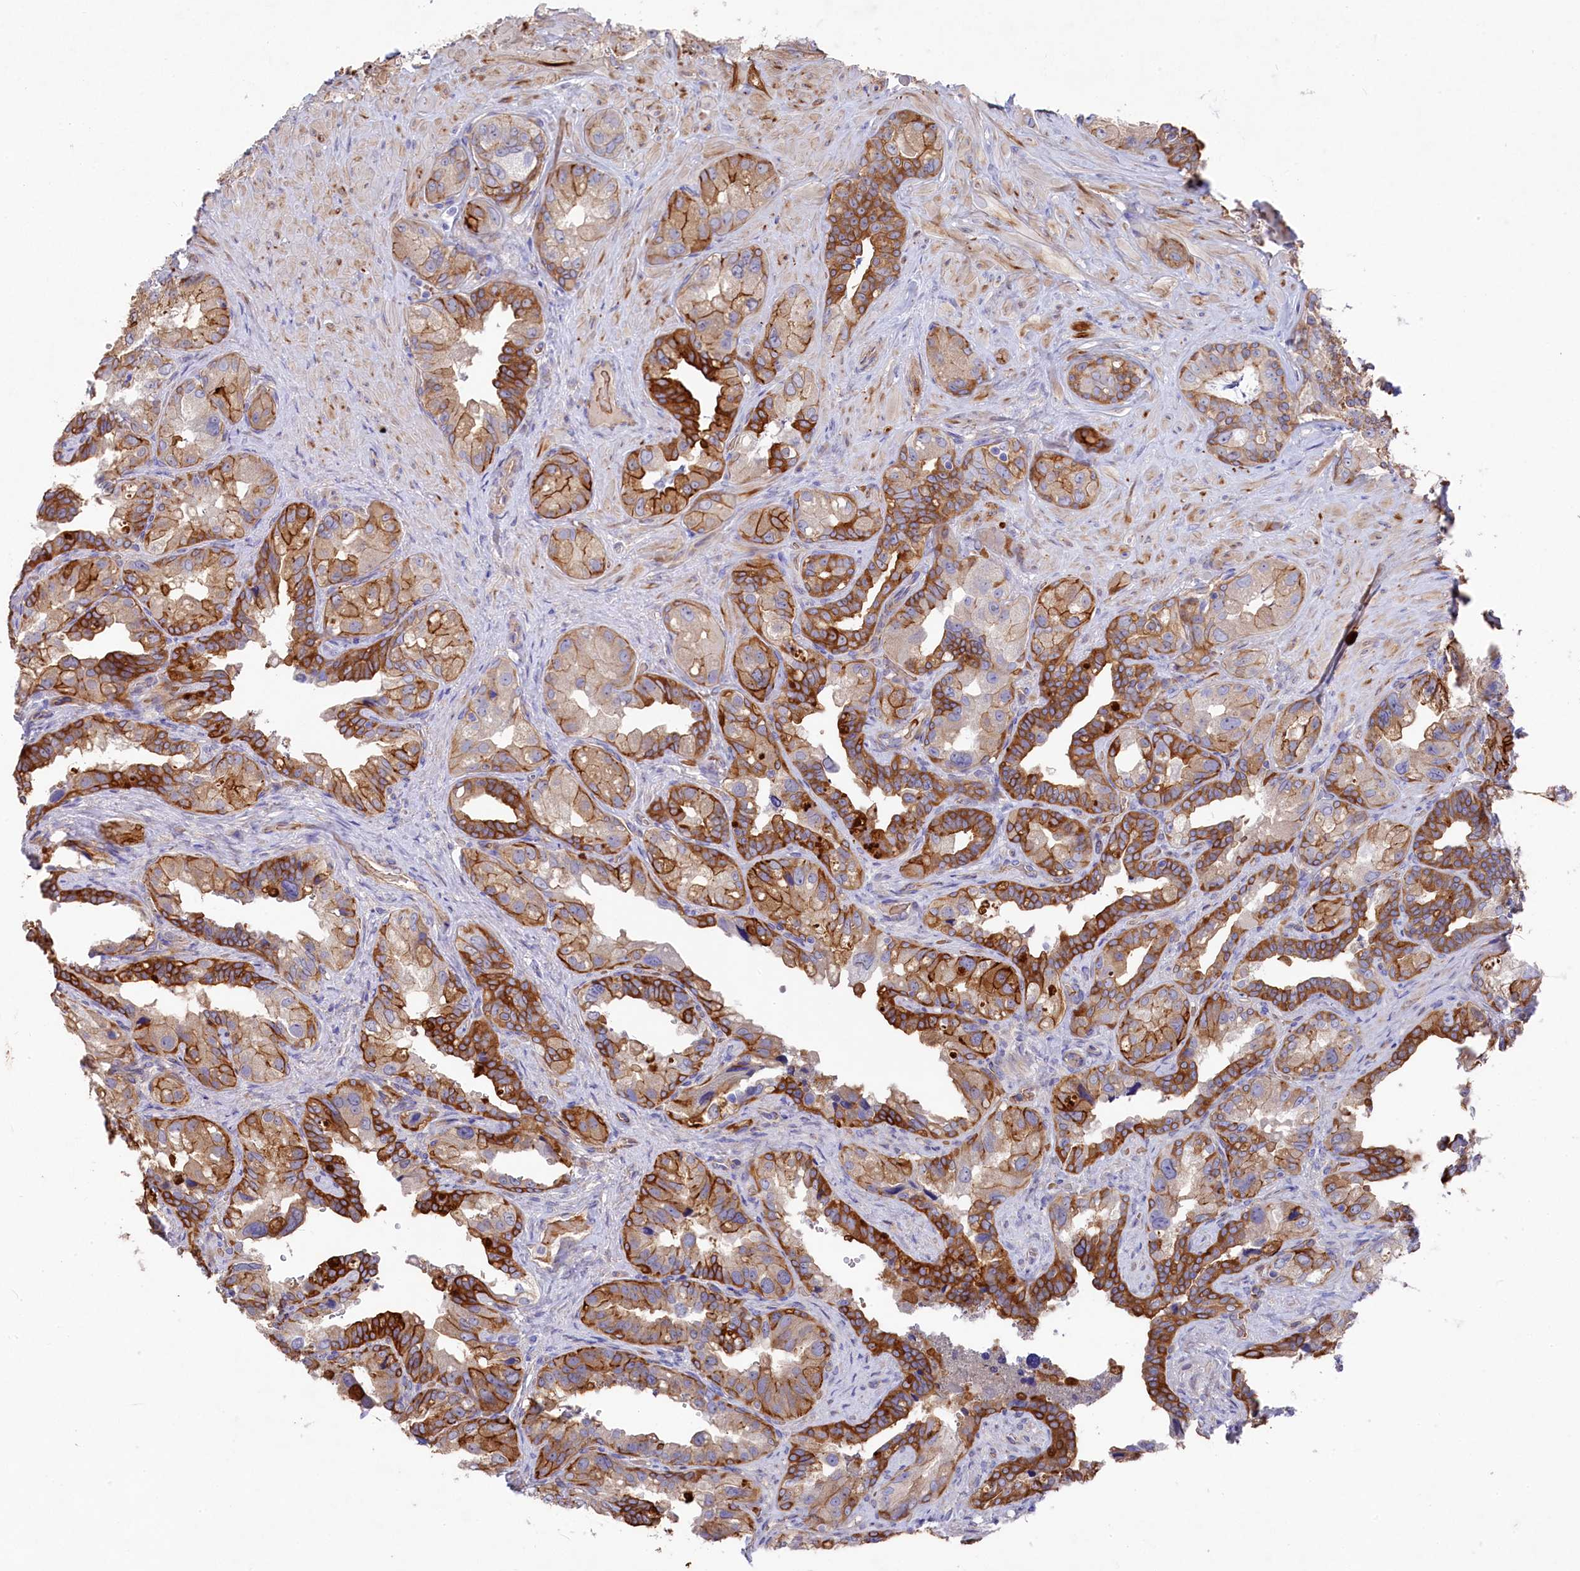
{"staining": {"intensity": "strong", "quantity": "25%-75%", "location": "cytoplasmic/membranous"}, "tissue": "seminal vesicle", "cell_type": "Glandular cells", "image_type": "normal", "snomed": [{"axis": "morphology", "description": "Normal tissue, NOS"}, {"axis": "topography", "description": "Seminal veicle"}, {"axis": "topography", "description": "Peripheral nerve tissue"}], "caption": "Protein analysis of unremarkable seminal vesicle reveals strong cytoplasmic/membranous staining in approximately 25%-75% of glandular cells. Using DAB (brown) and hematoxylin (blue) stains, captured at high magnification using brightfield microscopy.", "gene": "LHFPL4", "patient": {"sex": "male", "age": 67}}